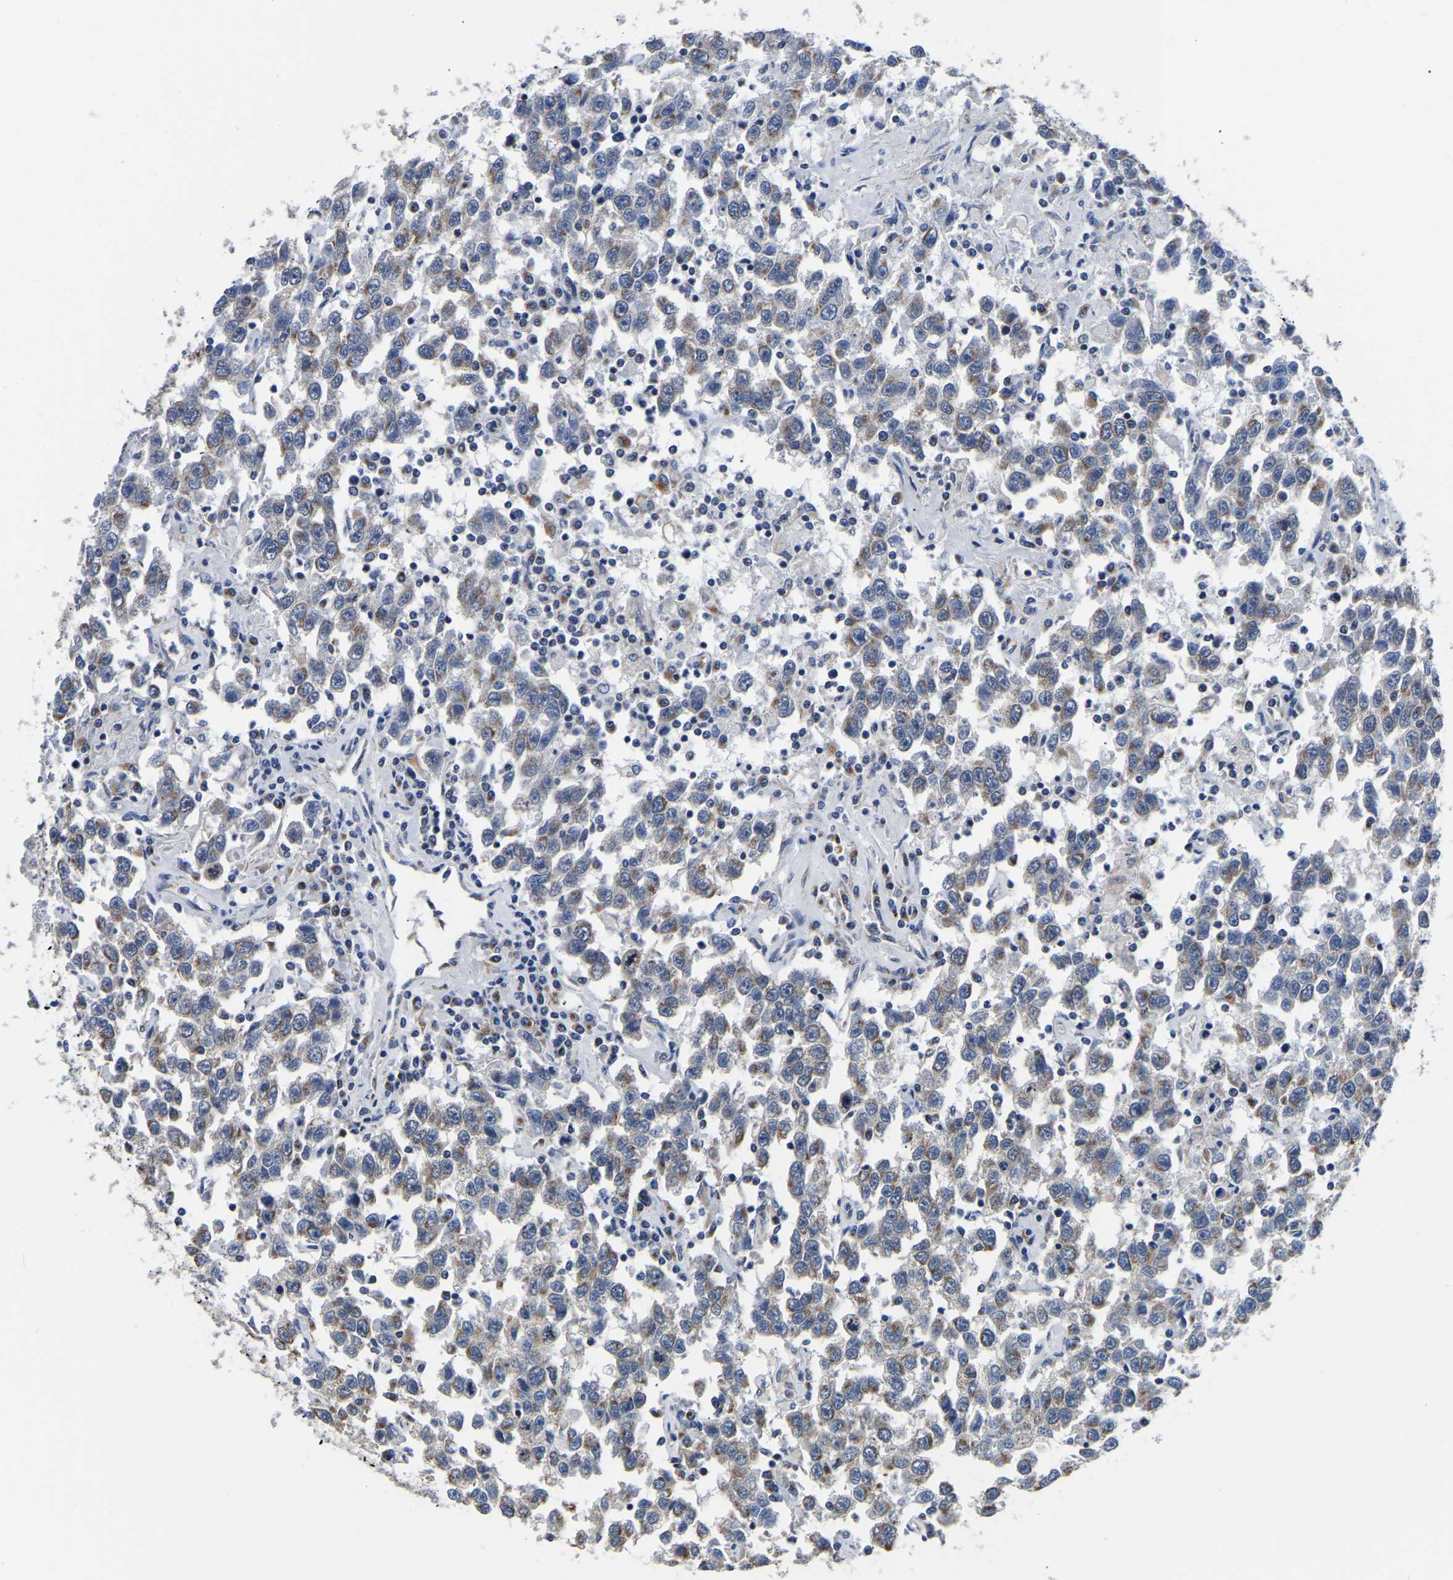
{"staining": {"intensity": "weak", "quantity": "25%-75%", "location": "cytoplasmic/membranous"}, "tissue": "testis cancer", "cell_type": "Tumor cells", "image_type": "cancer", "snomed": [{"axis": "morphology", "description": "Seminoma, NOS"}, {"axis": "topography", "description": "Testis"}], "caption": "Testis seminoma stained with DAB IHC shows low levels of weak cytoplasmic/membranous staining in about 25%-75% of tumor cells. Nuclei are stained in blue.", "gene": "PDLIM7", "patient": {"sex": "male", "age": 41}}